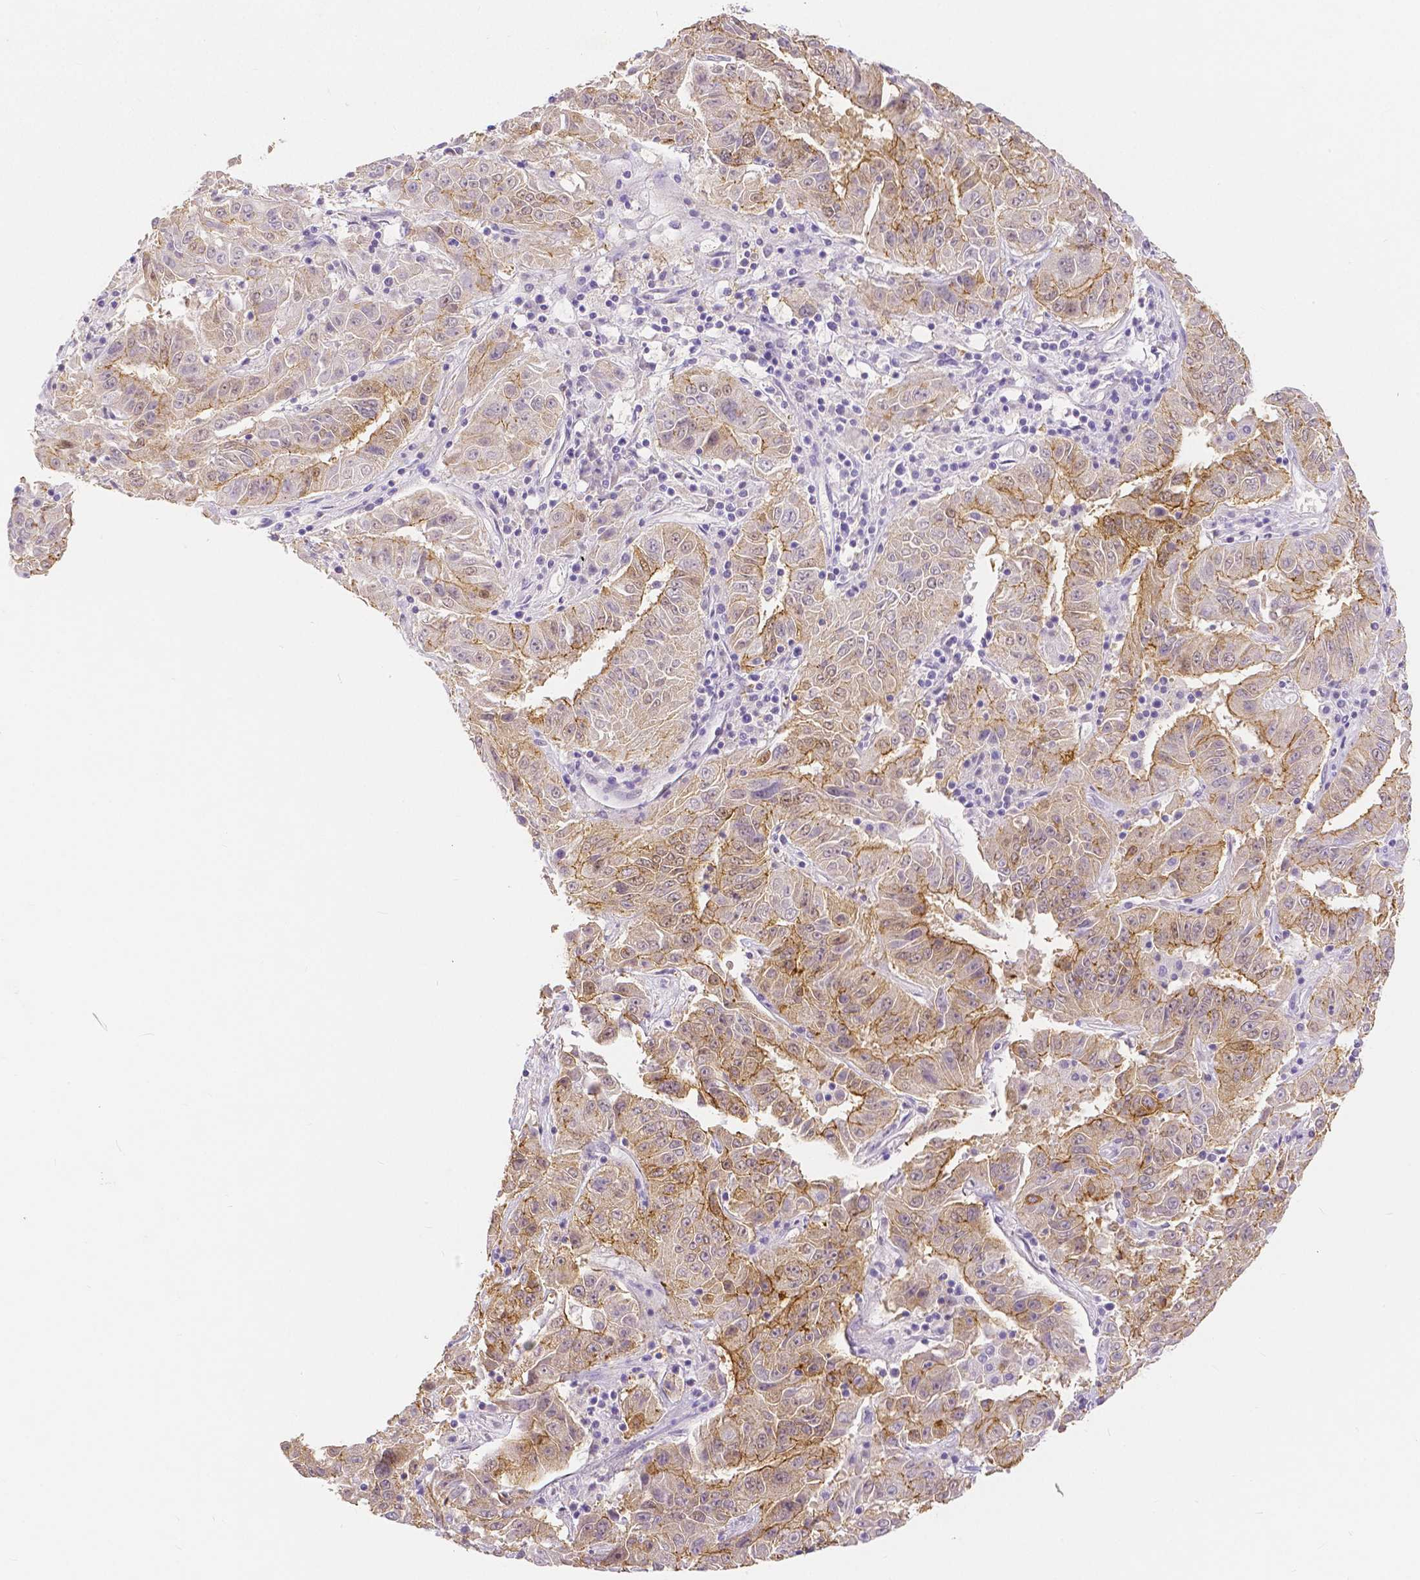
{"staining": {"intensity": "moderate", "quantity": ">75%", "location": "cytoplasmic/membranous"}, "tissue": "pancreatic cancer", "cell_type": "Tumor cells", "image_type": "cancer", "snomed": [{"axis": "morphology", "description": "Adenocarcinoma, NOS"}, {"axis": "topography", "description": "Pancreas"}], "caption": "IHC of human adenocarcinoma (pancreatic) demonstrates medium levels of moderate cytoplasmic/membranous positivity in about >75% of tumor cells.", "gene": "OCLN", "patient": {"sex": "male", "age": 63}}